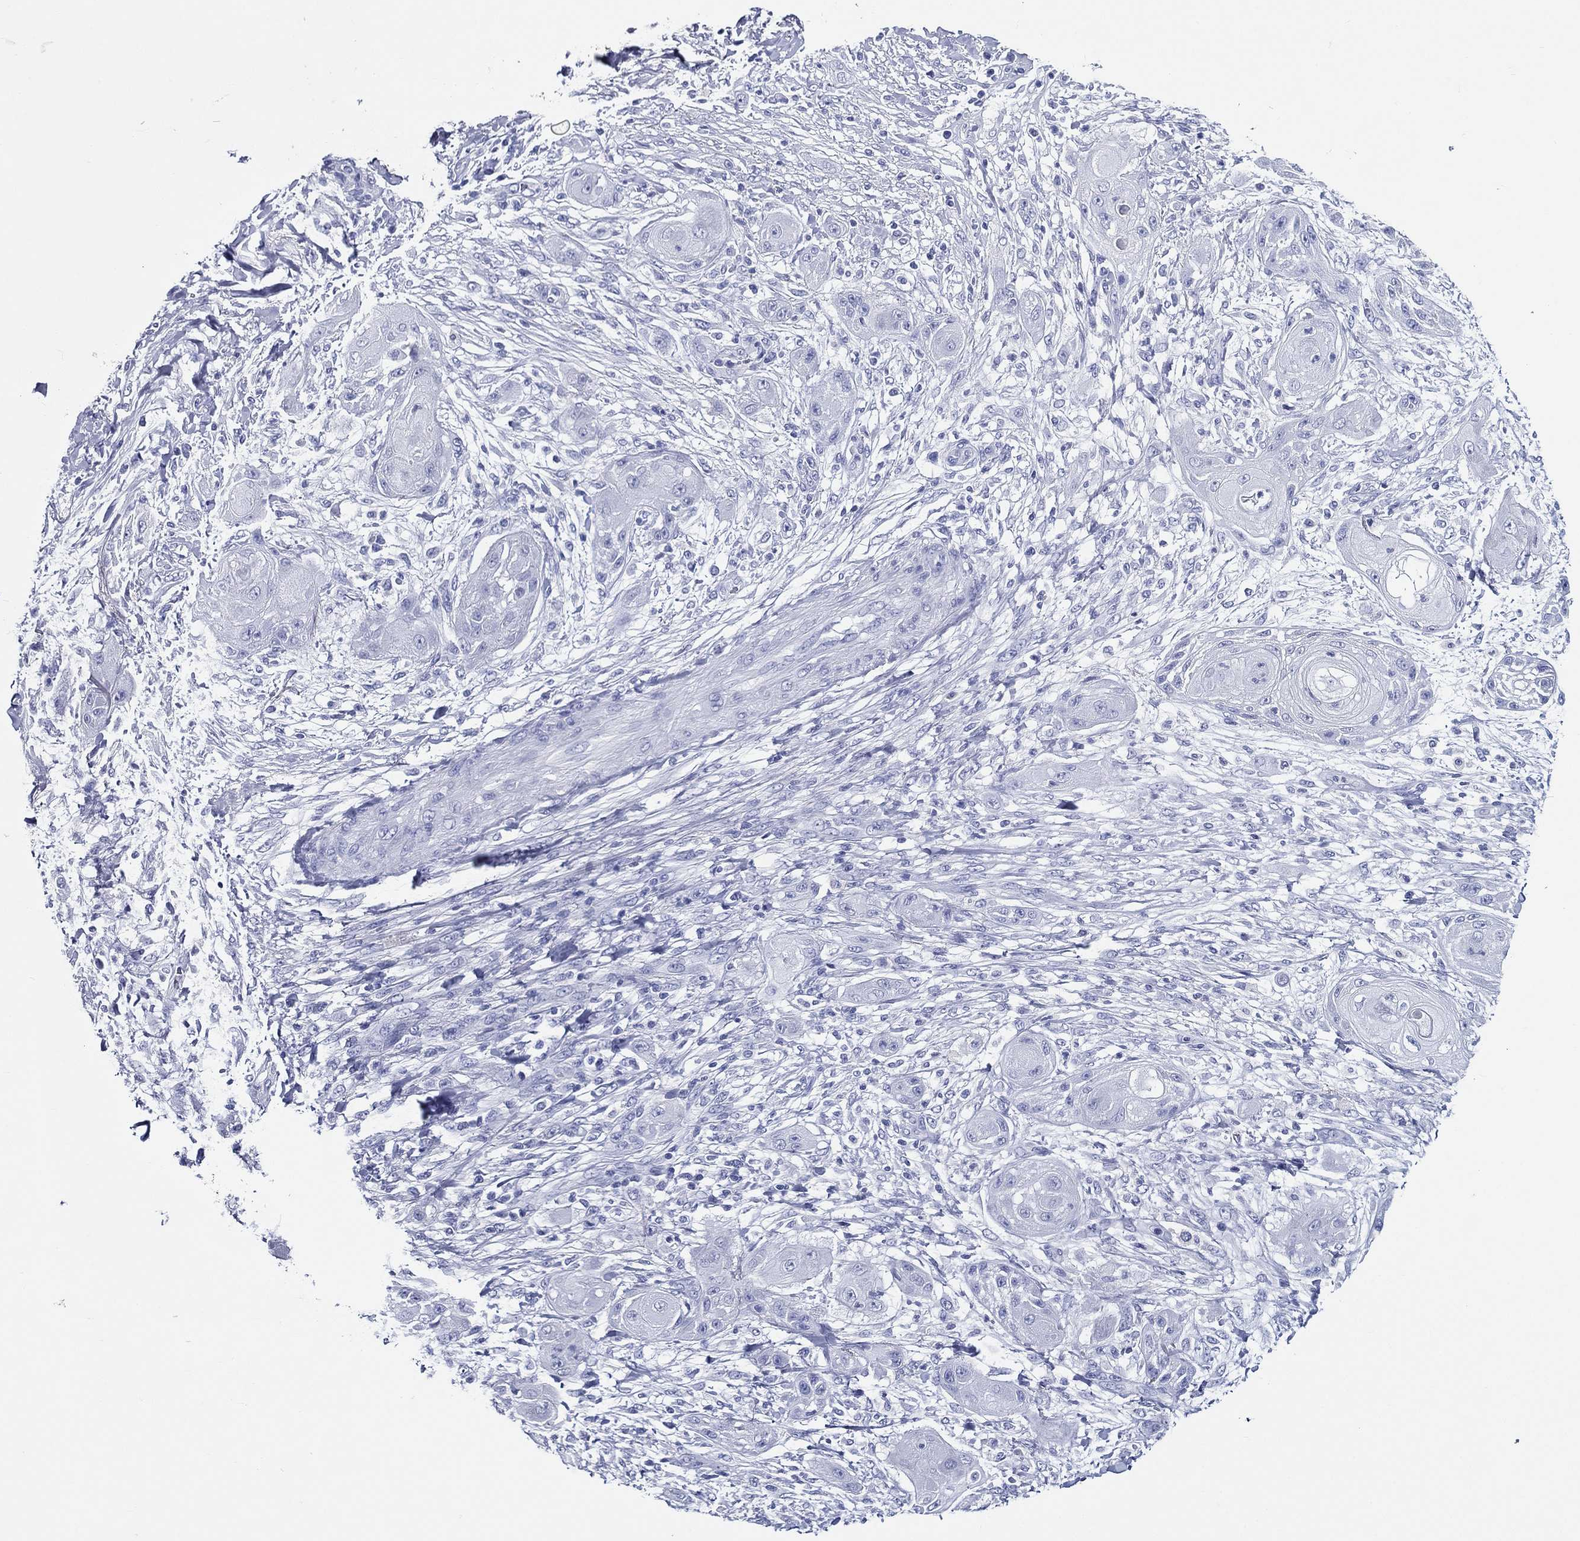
{"staining": {"intensity": "negative", "quantity": "none", "location": "none"}, "tissue": "skin cancer", "cell_type": "Tumor cells", "image_type": "cancer", "snomed": [{"axis": "morphology", "description": "Squamous cell carcinoma, NOS"}, {"axis": "topography", "description": "Skin"}], "caption": "Immunohistochemistry of human skin cancer shows no staining in tumor cells.", "gene": "ACE2", "patient": {"sex": "male", "age": 62}}